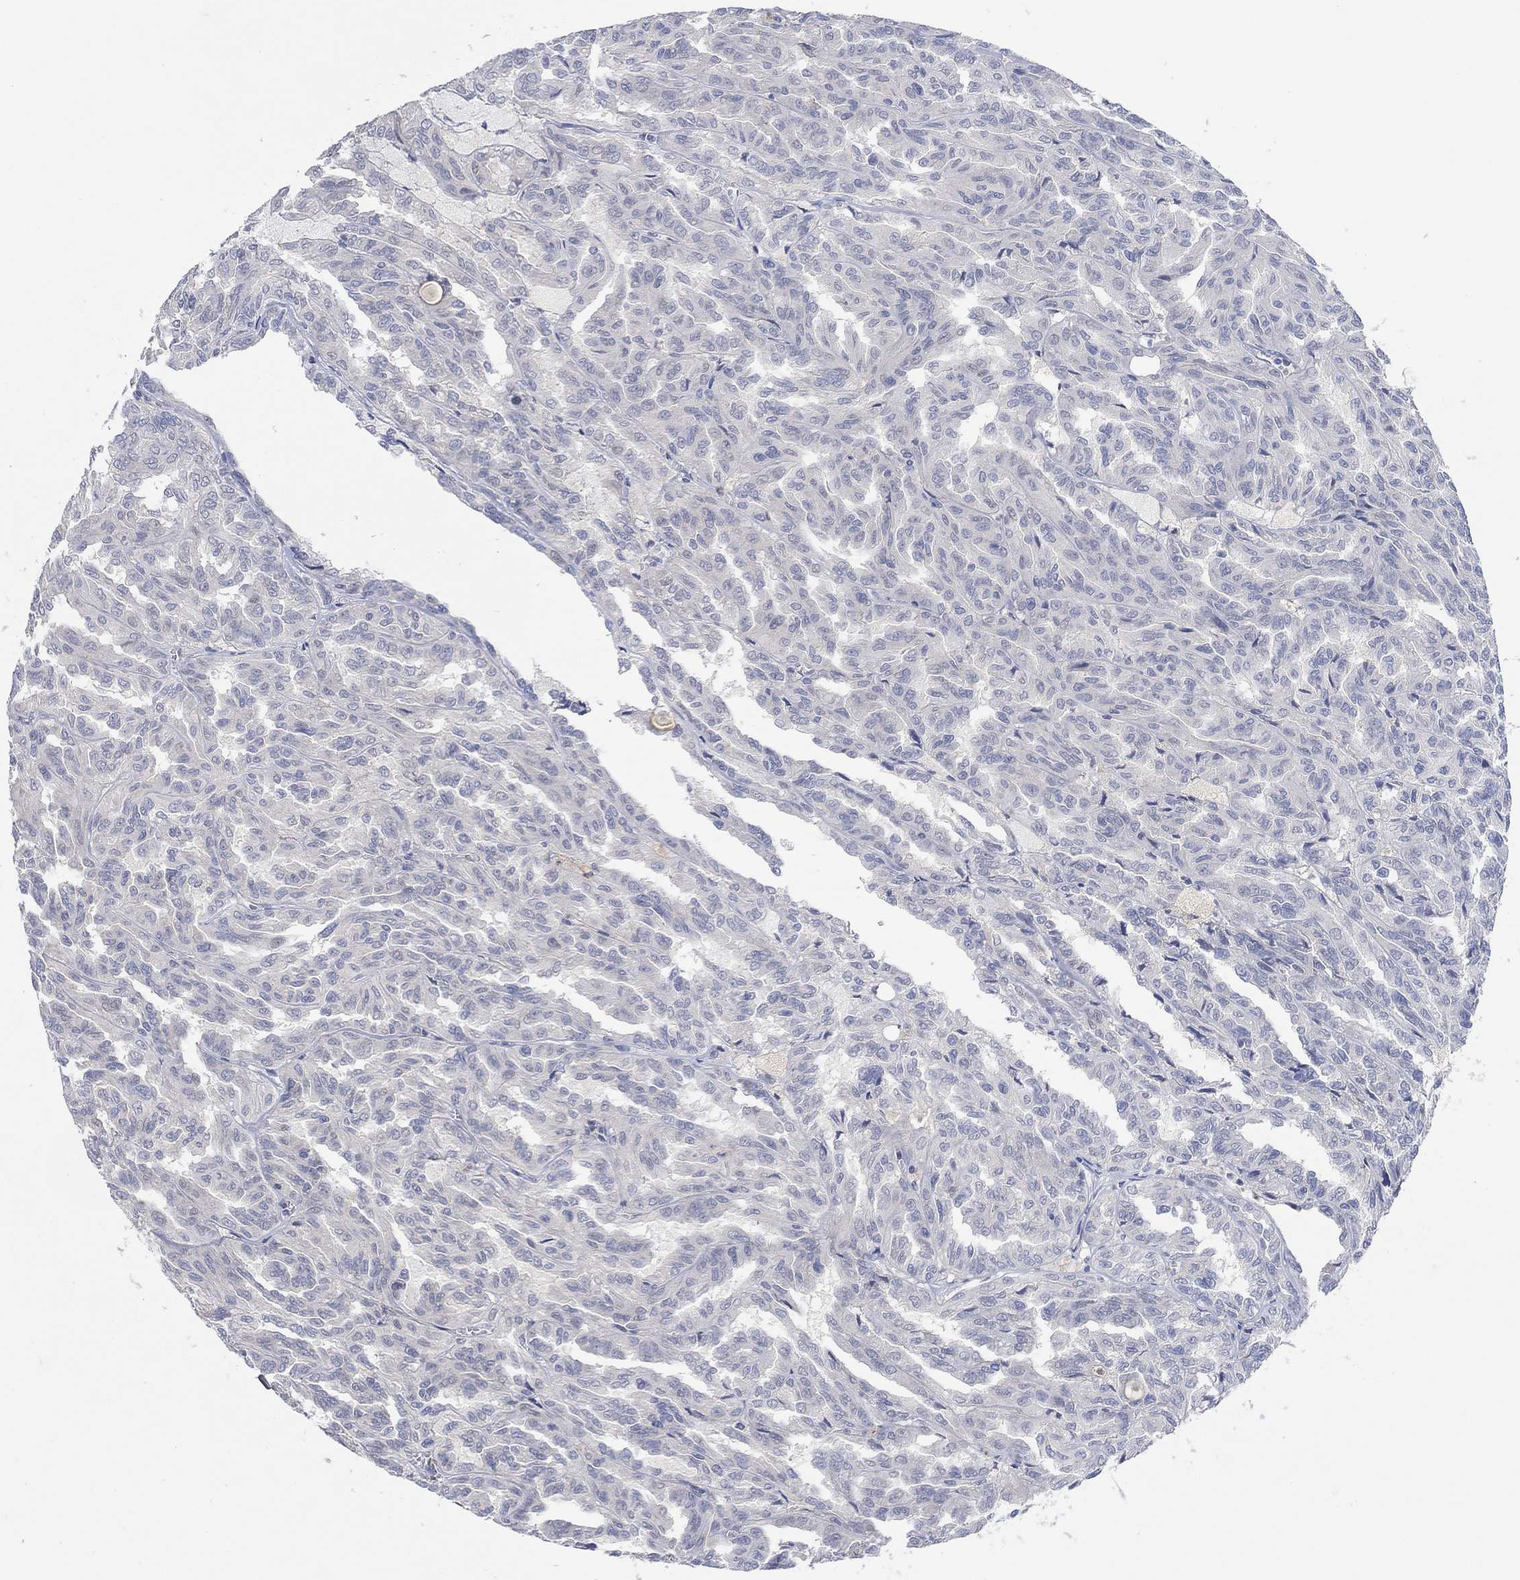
{"staining": {"intensity": "negative", "quantity": "none", "location": "none"}, "tissue": "renal cancer", "cell_type": "Tumor cells", "image_type": "cancer", "snomed": [{"axis": "morphology", "description": "Adenocarcinoma, NOS"}, {"axis": "topography", "description": "Kidney"}], "caption": "The histopathology image shows no significant positivity in tumor cells of renal cancer (adenocarcinoma). (Stains: DAB (3,3'-diaminobenzidine) immunohistochemistry with hematoxylin counter stain, Microscopy: brightfield microscopy at high magnification).", "gene": "MSTN", "patient": {"sex": "male", "age": 79}}